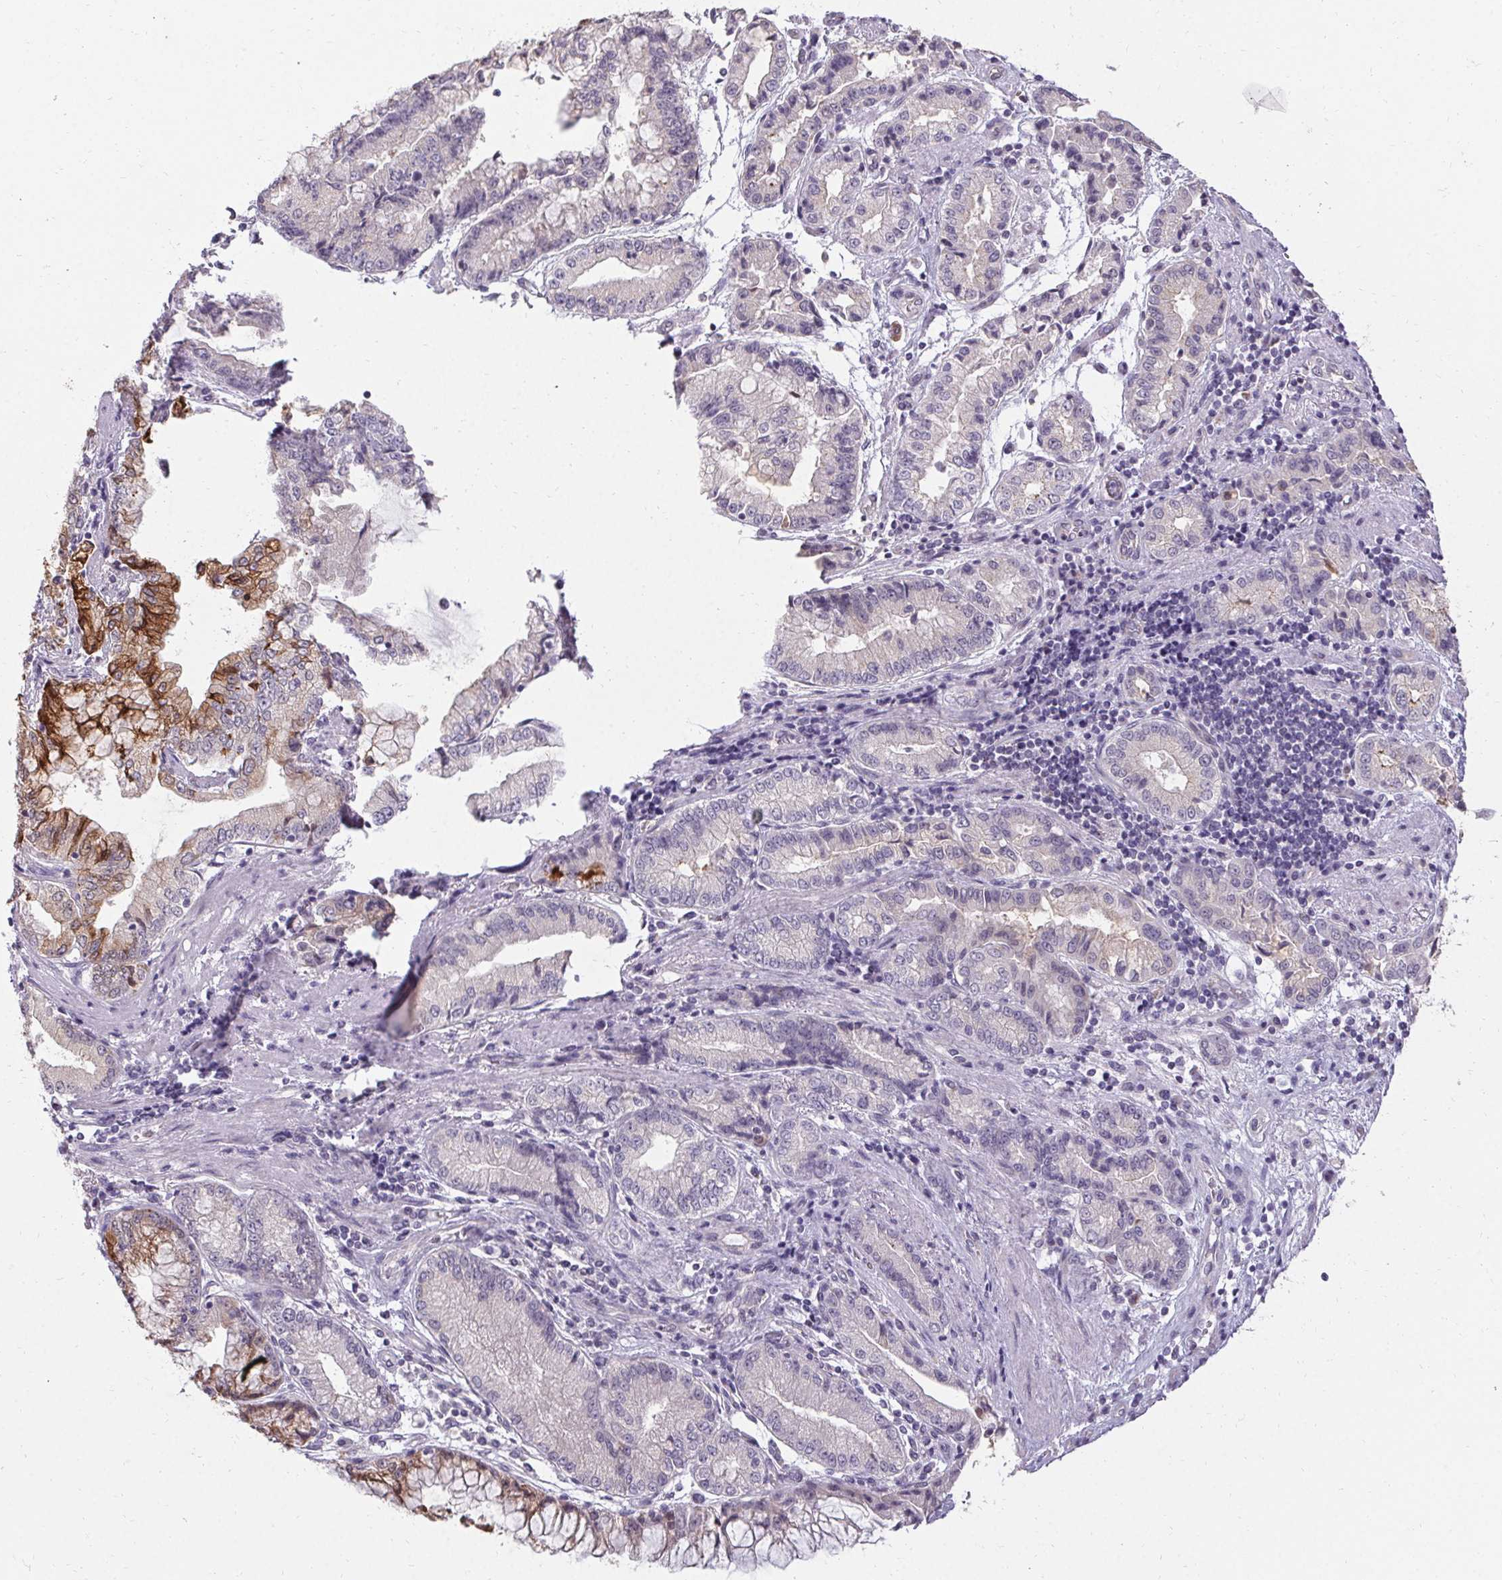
{"staining": {"intensity": "moderate", "quantity": "25%-75%", "location": "cytoplasmic/membranous"}, "tissue": "stomach cancer", "cell_type": "Tumor cells", "image_type": "cancer", "snomed": [{"axis": "morphology", "description": "Adenocarcinoma, NOS"}, {"axis": "topography", "description": "Stomach, upper"}], "caption": "There is medium levels of moderate cytoplasmic/membranous positivity in tumor cells of stomach cancer (adenocarcinoma), as demonstrated by immunohistochemical staining (brown color).", "gene": "HSD17B3", "patient": {"sex": "female", "age": 74}}